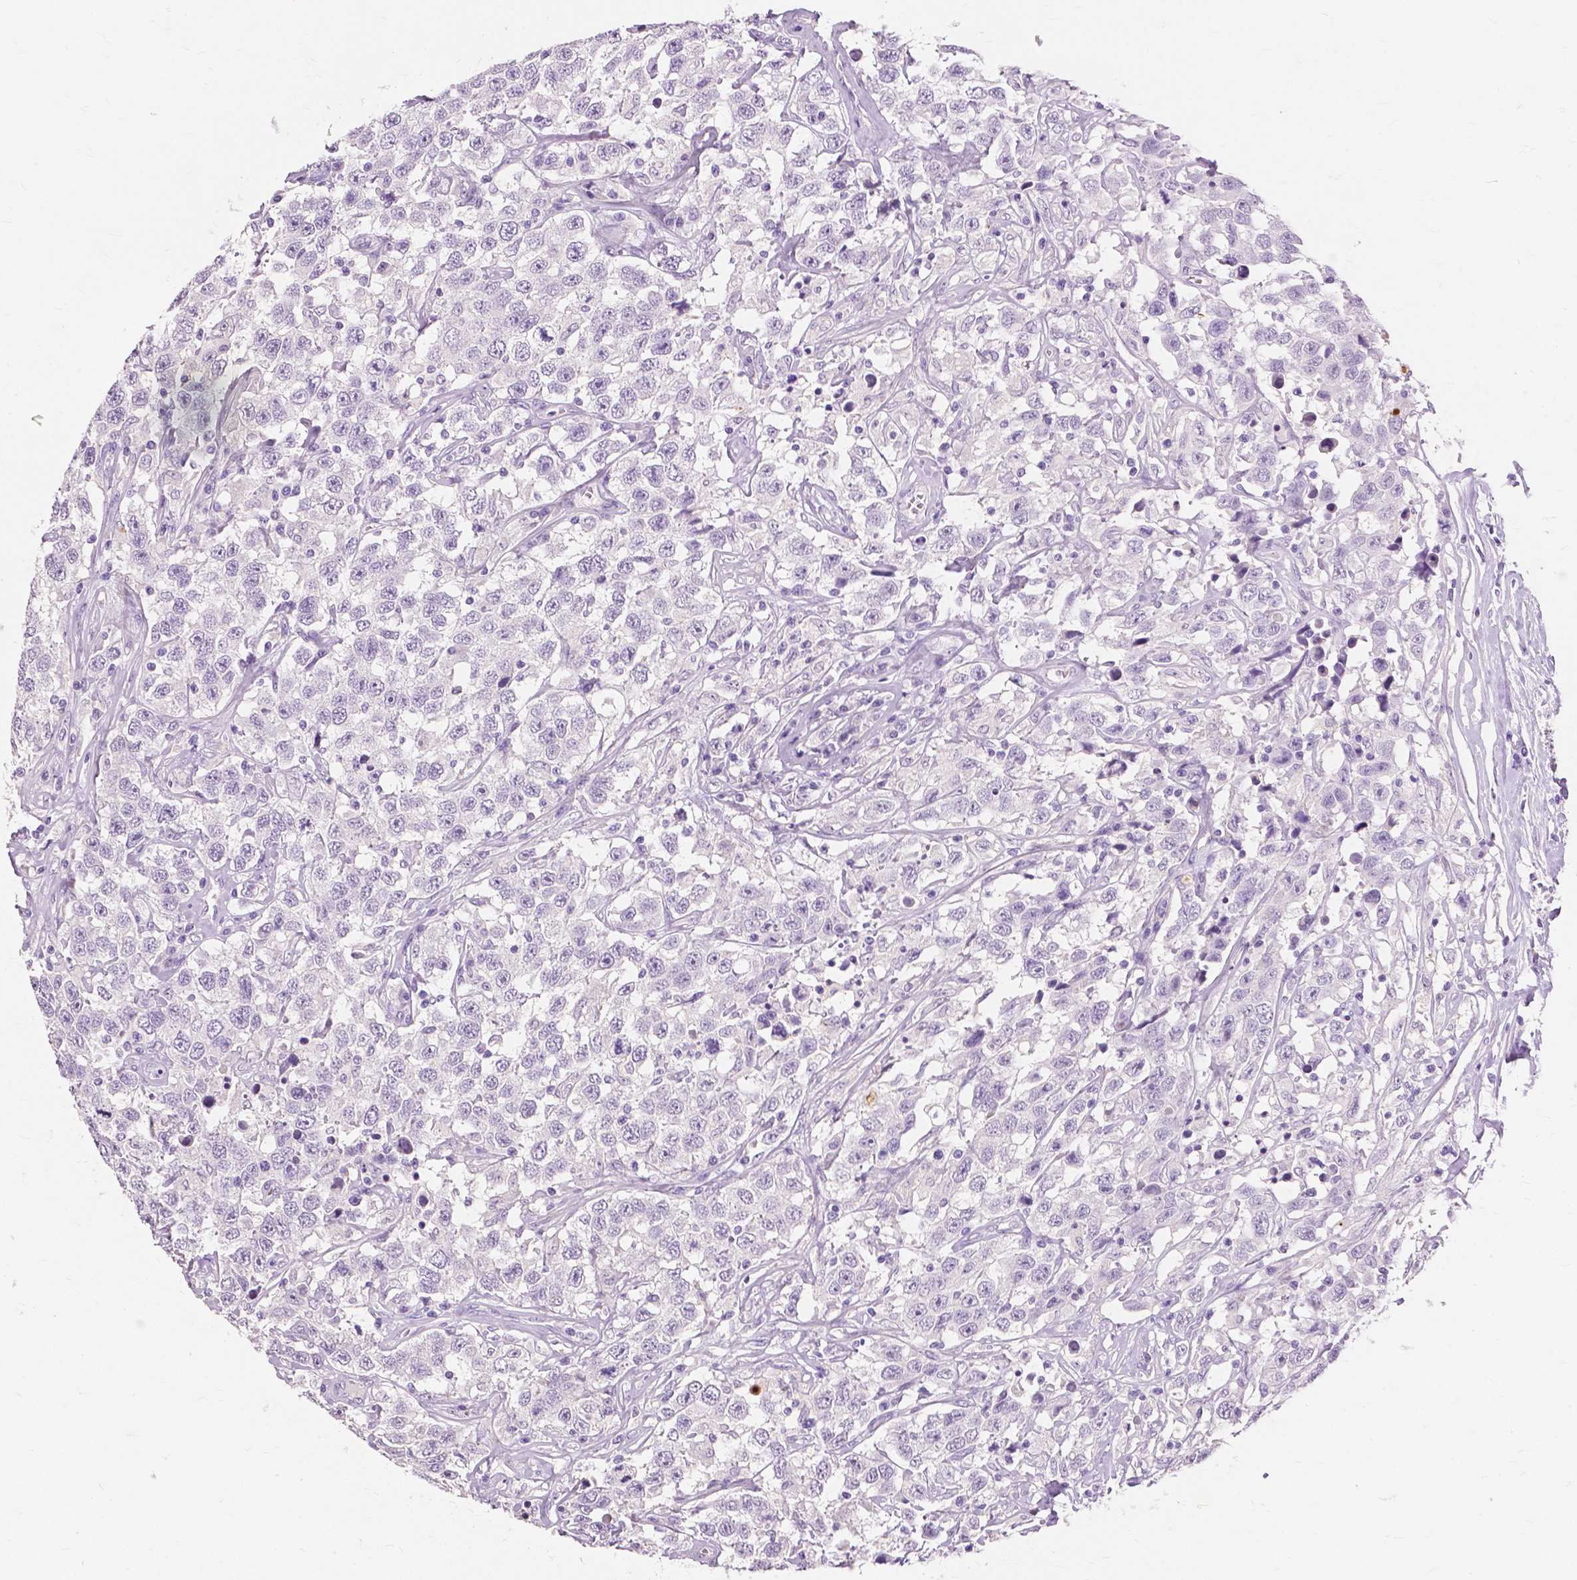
{"staining": {"intensity": "negative", "quantity": "none", "location": "none"}, "tissue": "testis cancer", "cell_type": "Tumor cells", "image_type": "cancer", "snomed": [{"axis": "morphology", "description": "Seminoma, NOS"}, {"axis": "topography", "description": "Testis"}], "caption": "An IHC histopathology image of testis cancer is shown. There is no staining in tumor cells of testis cancer.", "gene": "CXCR2", "patient": {"sex": "male", "age": 41}}